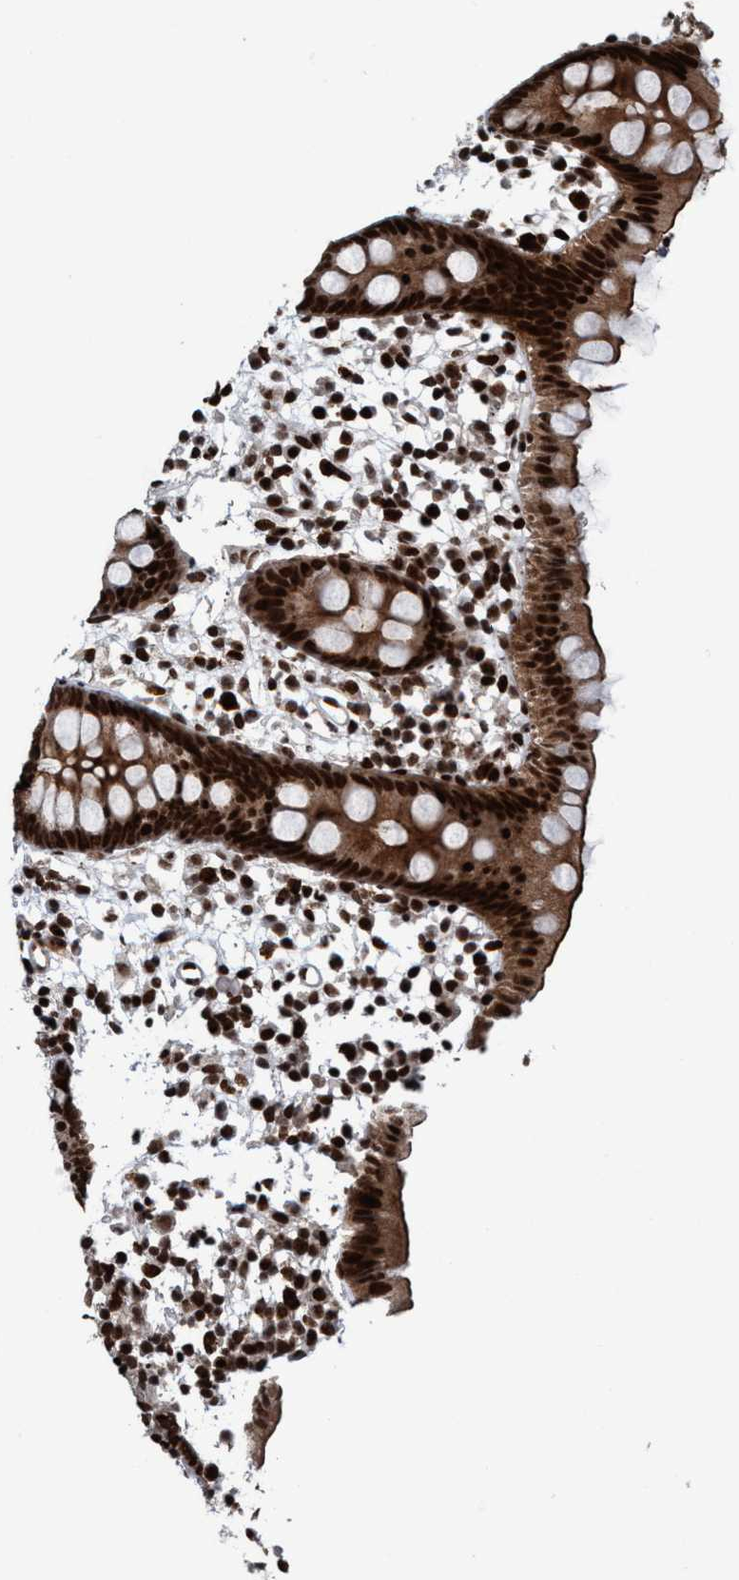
{"staining": {"intensity": "strong", "quantity": ">75%", "location": "cytoplasmic/membranous,nuclear"}, "tissue": "appendix", "cell_type": "Glandular cells", "image_type": "normal", "snomed": [{"axis": "morphology", "description": "Normal tissue, NOS"}, {"axis": "topography", "description": "Appendix"}], "caption": "Immunohistochemistry (IHC) staining of unremarkable appendix, which exhibits high levels of strong cytoplasmic/membranous,nuclear positivity in approximately >75% of glandular cells indicating strong cytoplasmic/membranous,nuclear protein positivity. The staining was performed using DAB (brown) for protein detection and nuclei were counterstained in hematoxylin (blue).", "gene": "TOPBP1", "patient": {"sex": "female", "age": 20}}